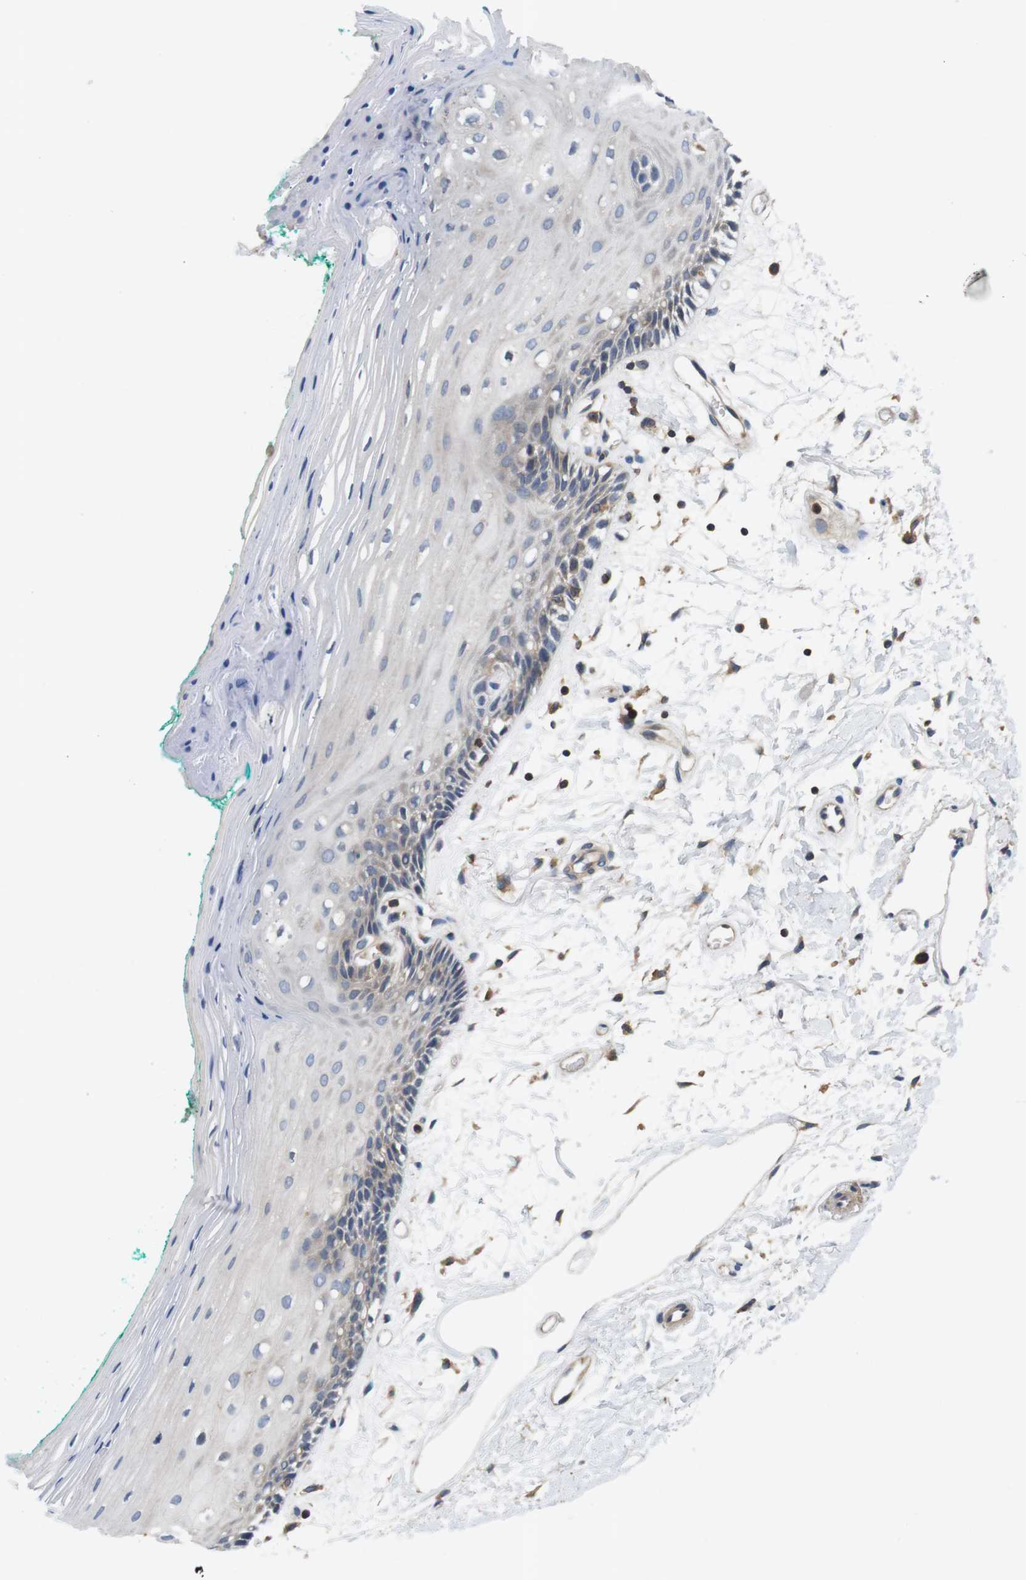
{"staining": {"intensity": "weak", "quantity": "<25%", "location": "cytoplasmic/membranous"}, "tissue": "oral mucosa", "cell_type": "Squamous epithelial cells", "image_type": "normal", "snomed": [{"axis": "morphology", "description": "Normal tissue, NOS"}, {"axis": "topography", "description": "Skeletal muscle"}, {"axis": "topography", "description": "Oral tissue"}, {"axis": "topography", "description": "Peripheral nerve tissue"}], "caption": "Immunohistochemistry (IHC) micrograph of unremarkable human oral mucosa stained for a protein (brown), which demonstrates no staining in squamous epithelial cells.", "gene": "HERPUD2", "patient": {"sex": "female", "age": 84}}